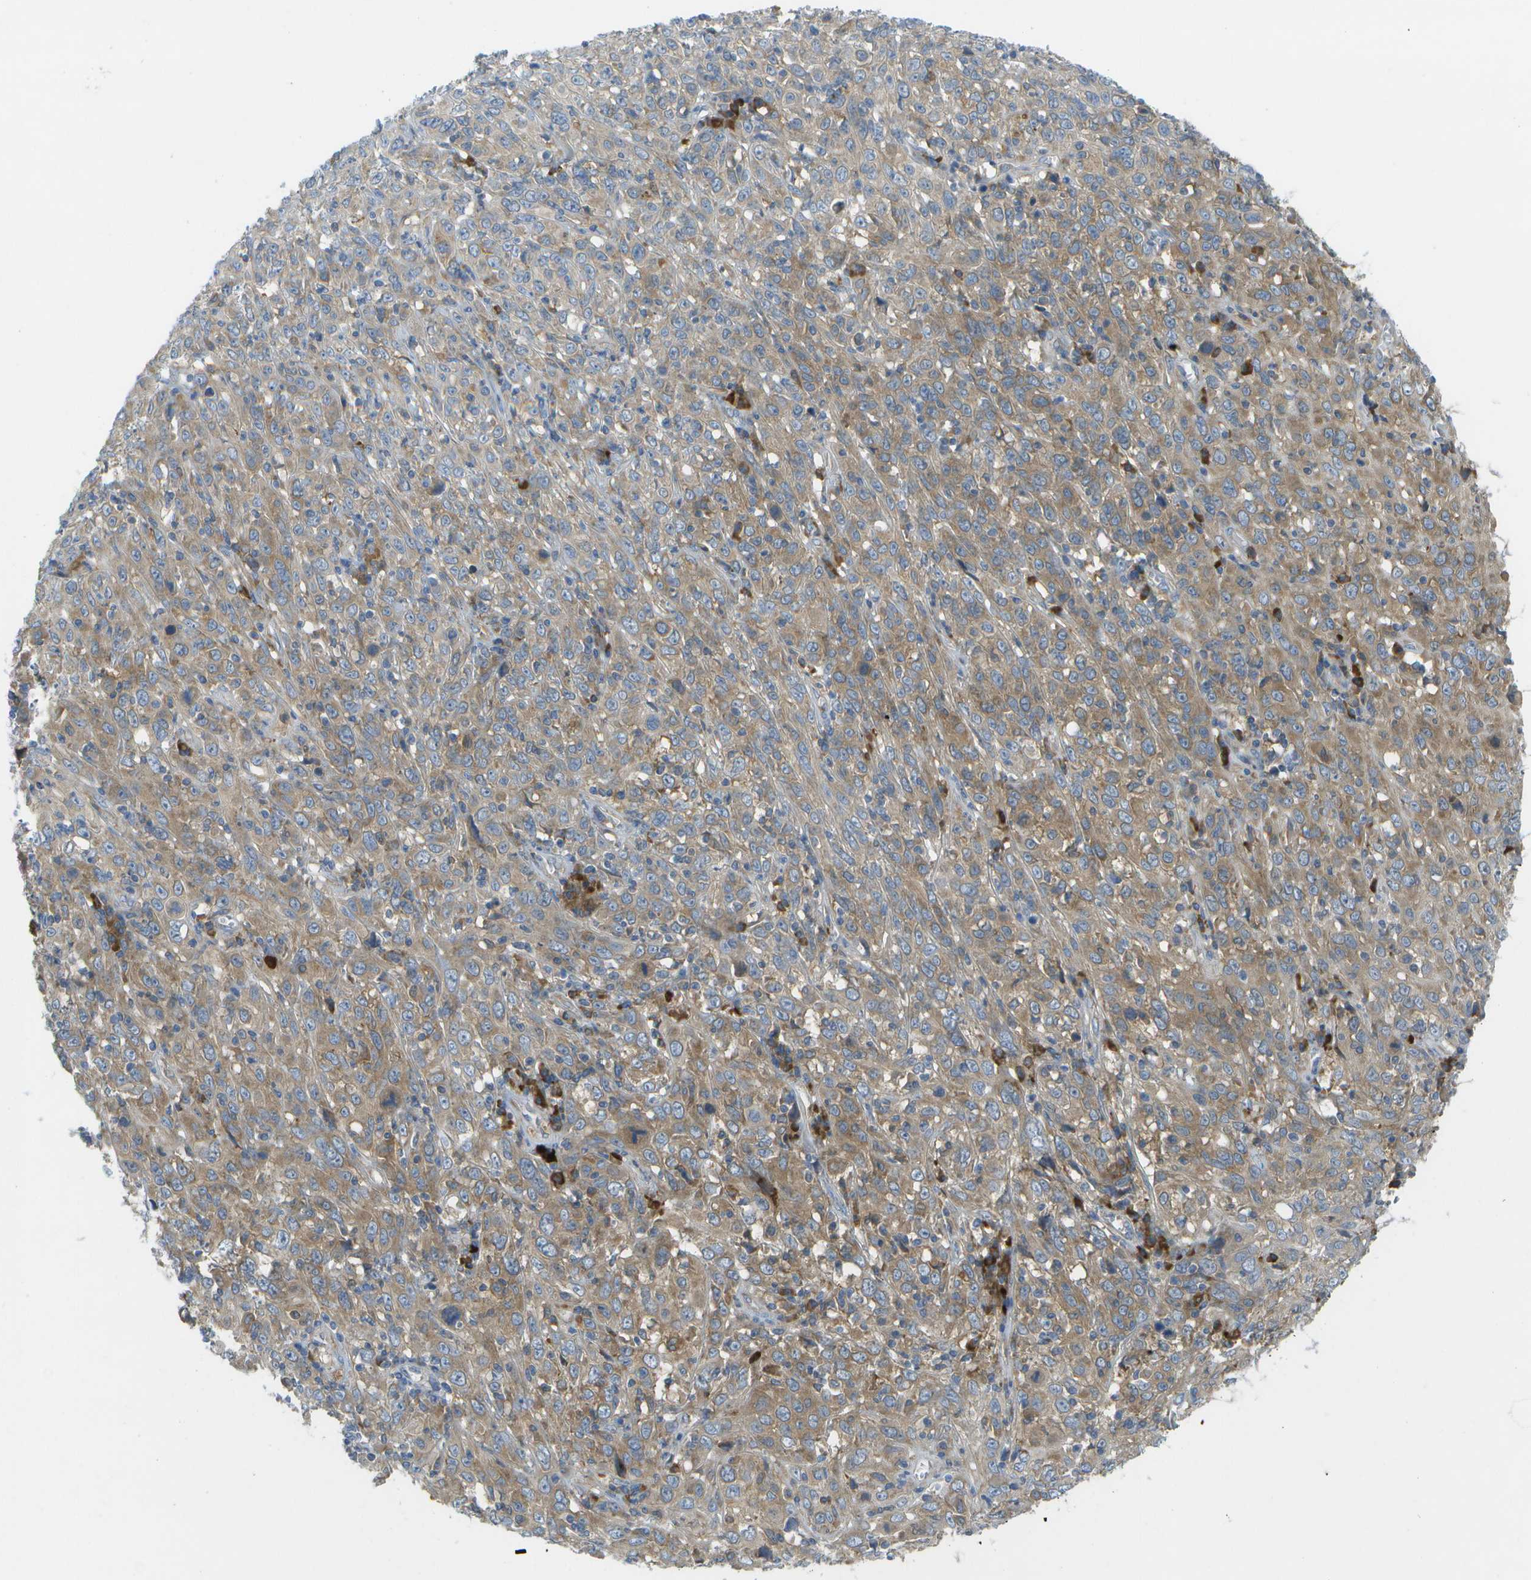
{"staining": {"intensity": "moderate", "quantity": "25%-75%", "location": "cytoplasmic/membranous"}, "tissue": "cervical cancer", "cell_type": "Tumor cells", "image_type": "cancer", "snomed": [{"axis": "morphology", "description": "Squamous cell carcinoma, NOS"}, {"axis": "topography", "description": "Cervix"}], "caption": "Immunohistochemistry (IHC) staining of squamous cell carcinoma (cervical), which displays medium levels of moderate cytoplasmic/membranous positivity in about 25%-75% of tumor cells indicating moderate cytoplasmic/membranous protein expression. The staining was performed using DAB (brown) for protein detection and nuclei were counterstained in hematoxylin (blue).", "gene": "WNK2", "patient": {"sex": "female", "age": 46}}